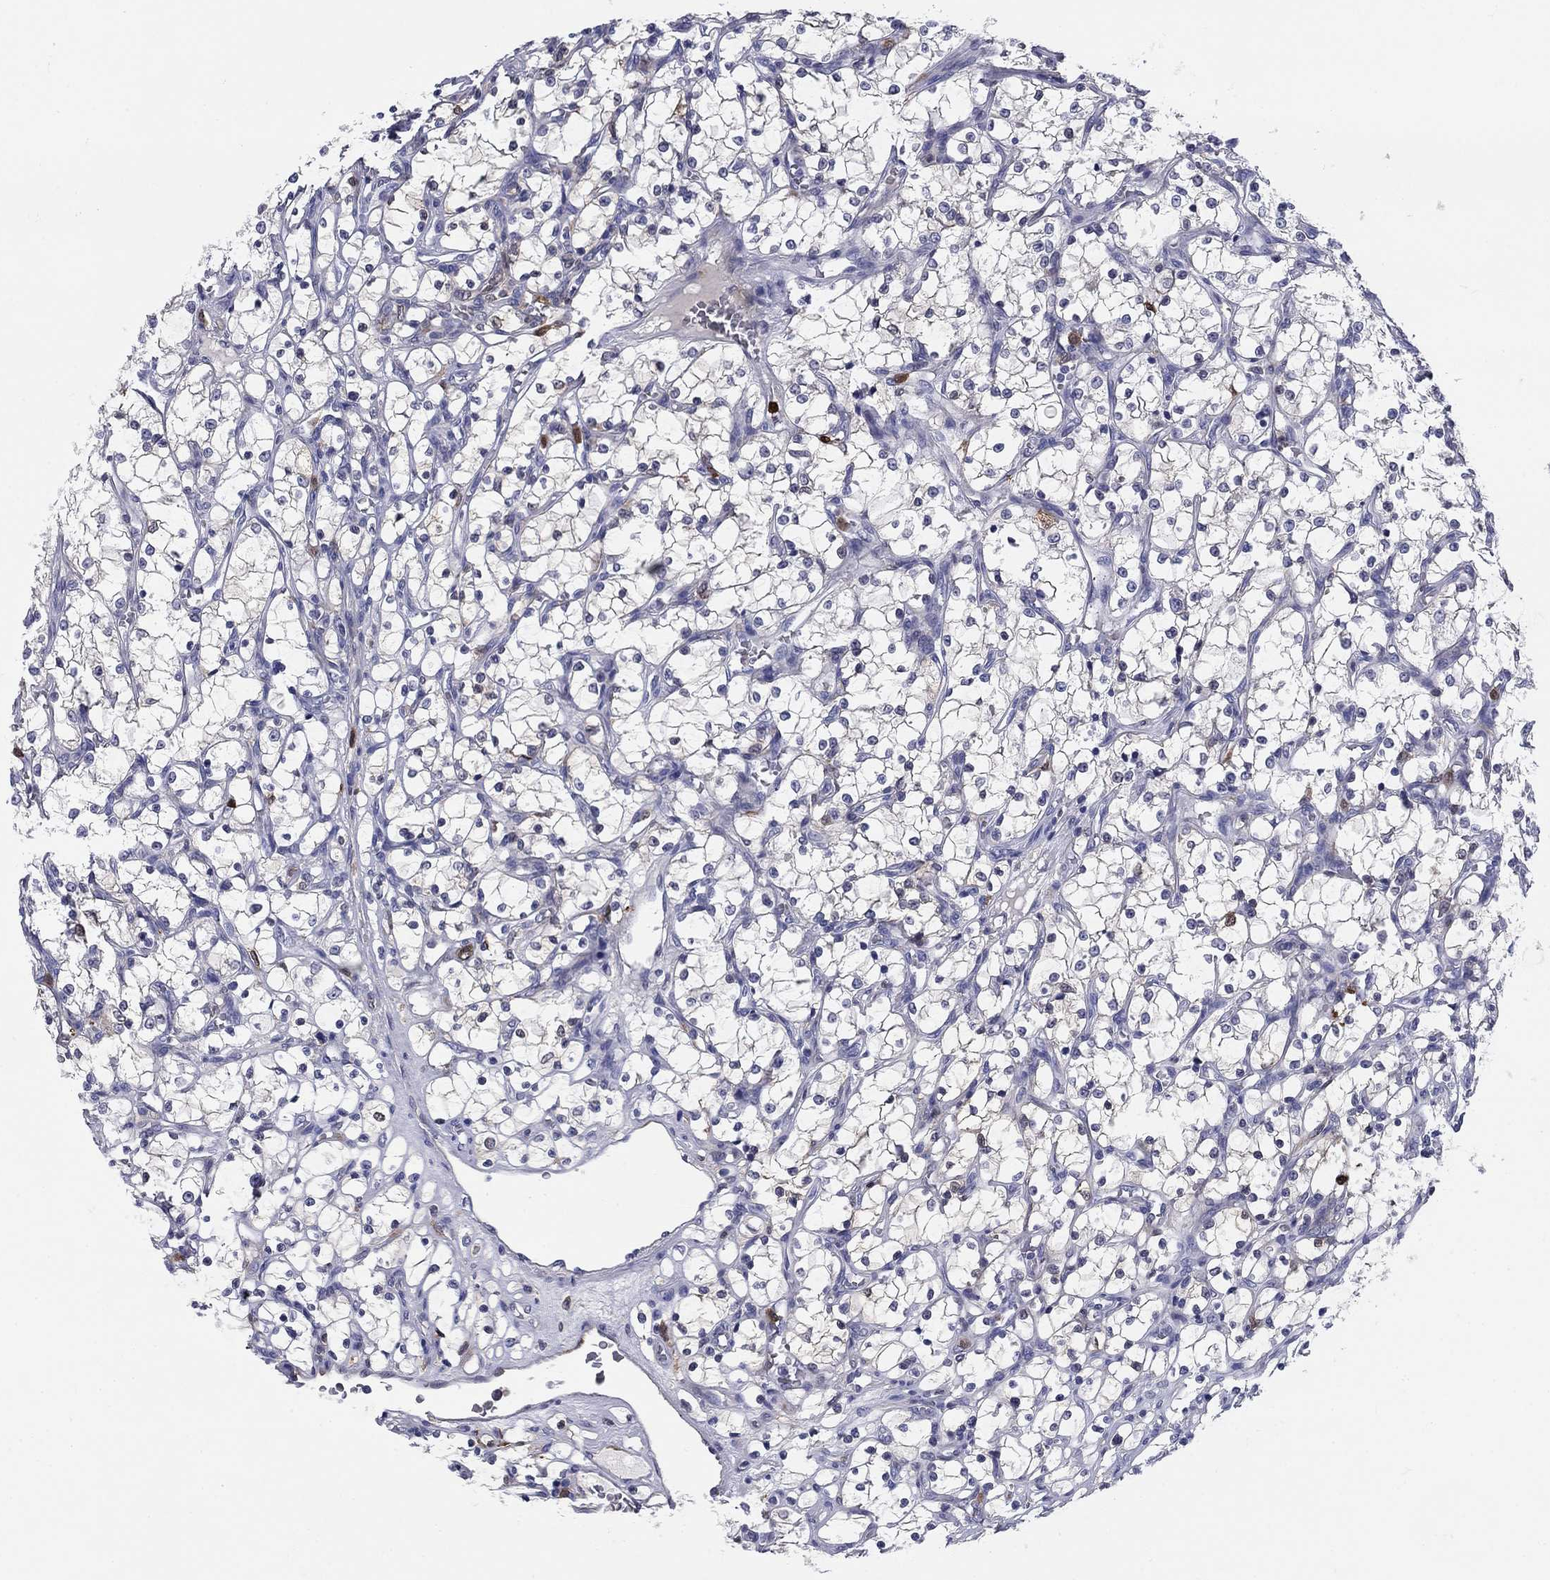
{"staining": {"intensity": "negative", "quantity": "none", "location": "none"}, "tissue": "renal cancer", "cell_type": "Tumor cells", "image_type": "cancer", "snomed": [{"axis": "morphology", "description": "Adenocarcinoma, NOS"}, {"axis": "topography", "description": "Kidney"}], "caption": "Adenocarcinoma (renal) was stained to show a protein in brown. There is no significant positivity in tumor cells.", "gene": "STMN1", "patient": {"sex": "female", "age": 69}}